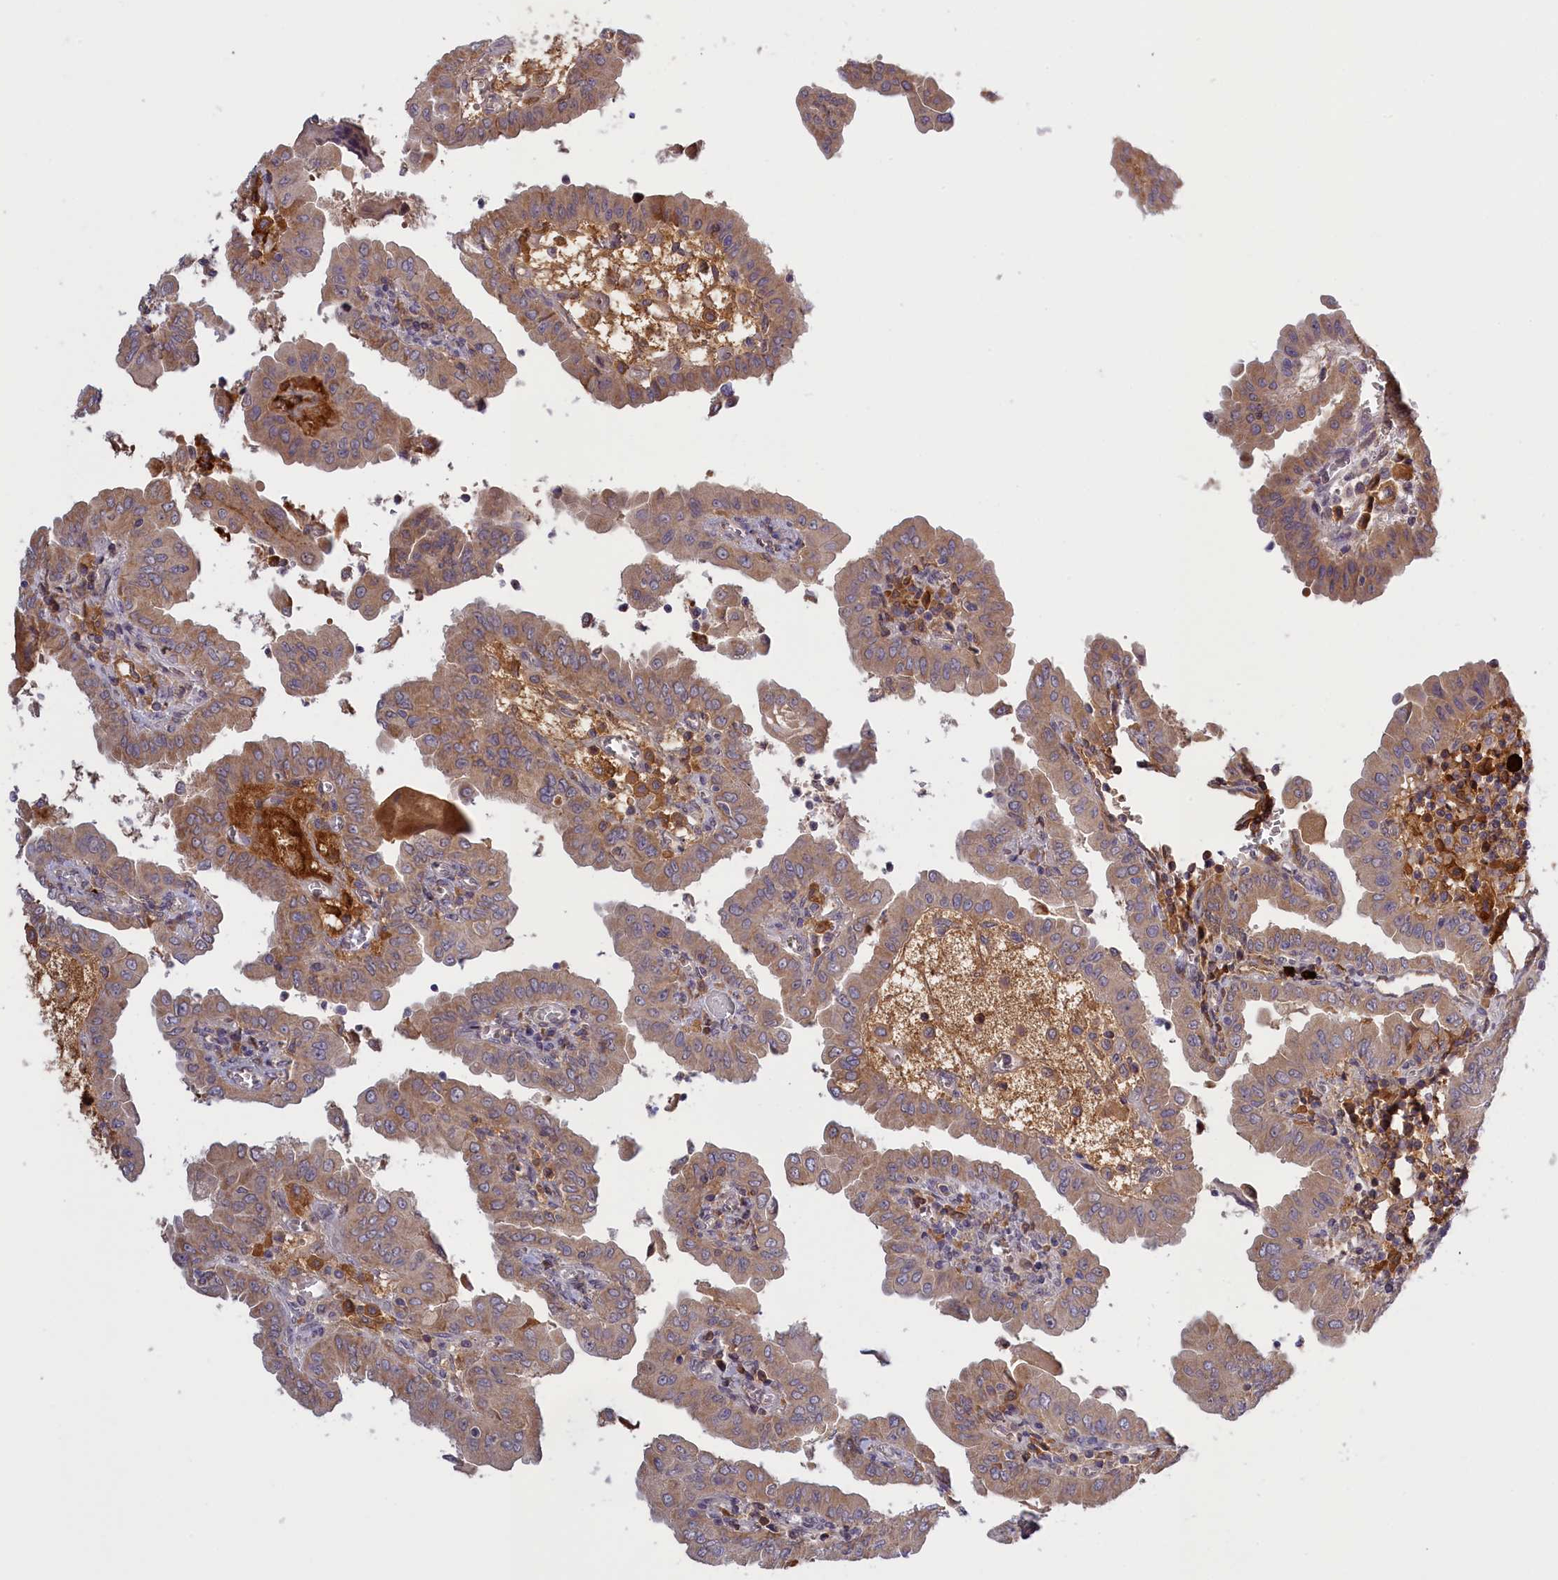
{"staining": {"intensity": "moderate", "quantity": ">75%", "location": "cytoplasmic/membranous"}, "tissue": "thyroid cancer", "cell_type": "Tumor cells", "image_type": "cancer", "snomed": [{"axis": "morphology", "description": "Papillary adenocarcinoma, NOS"}, {"axis": "topography", "description": "Thyroid gland"}], "caption": "Thyroid cancer tissue reveals moderate cytoplasmic/membranous positivity in about >75% of tumor cells, visualized by immunohistochemistry.", "gene": "RRAD", "patient": {"sex": "male", "age": 33}}